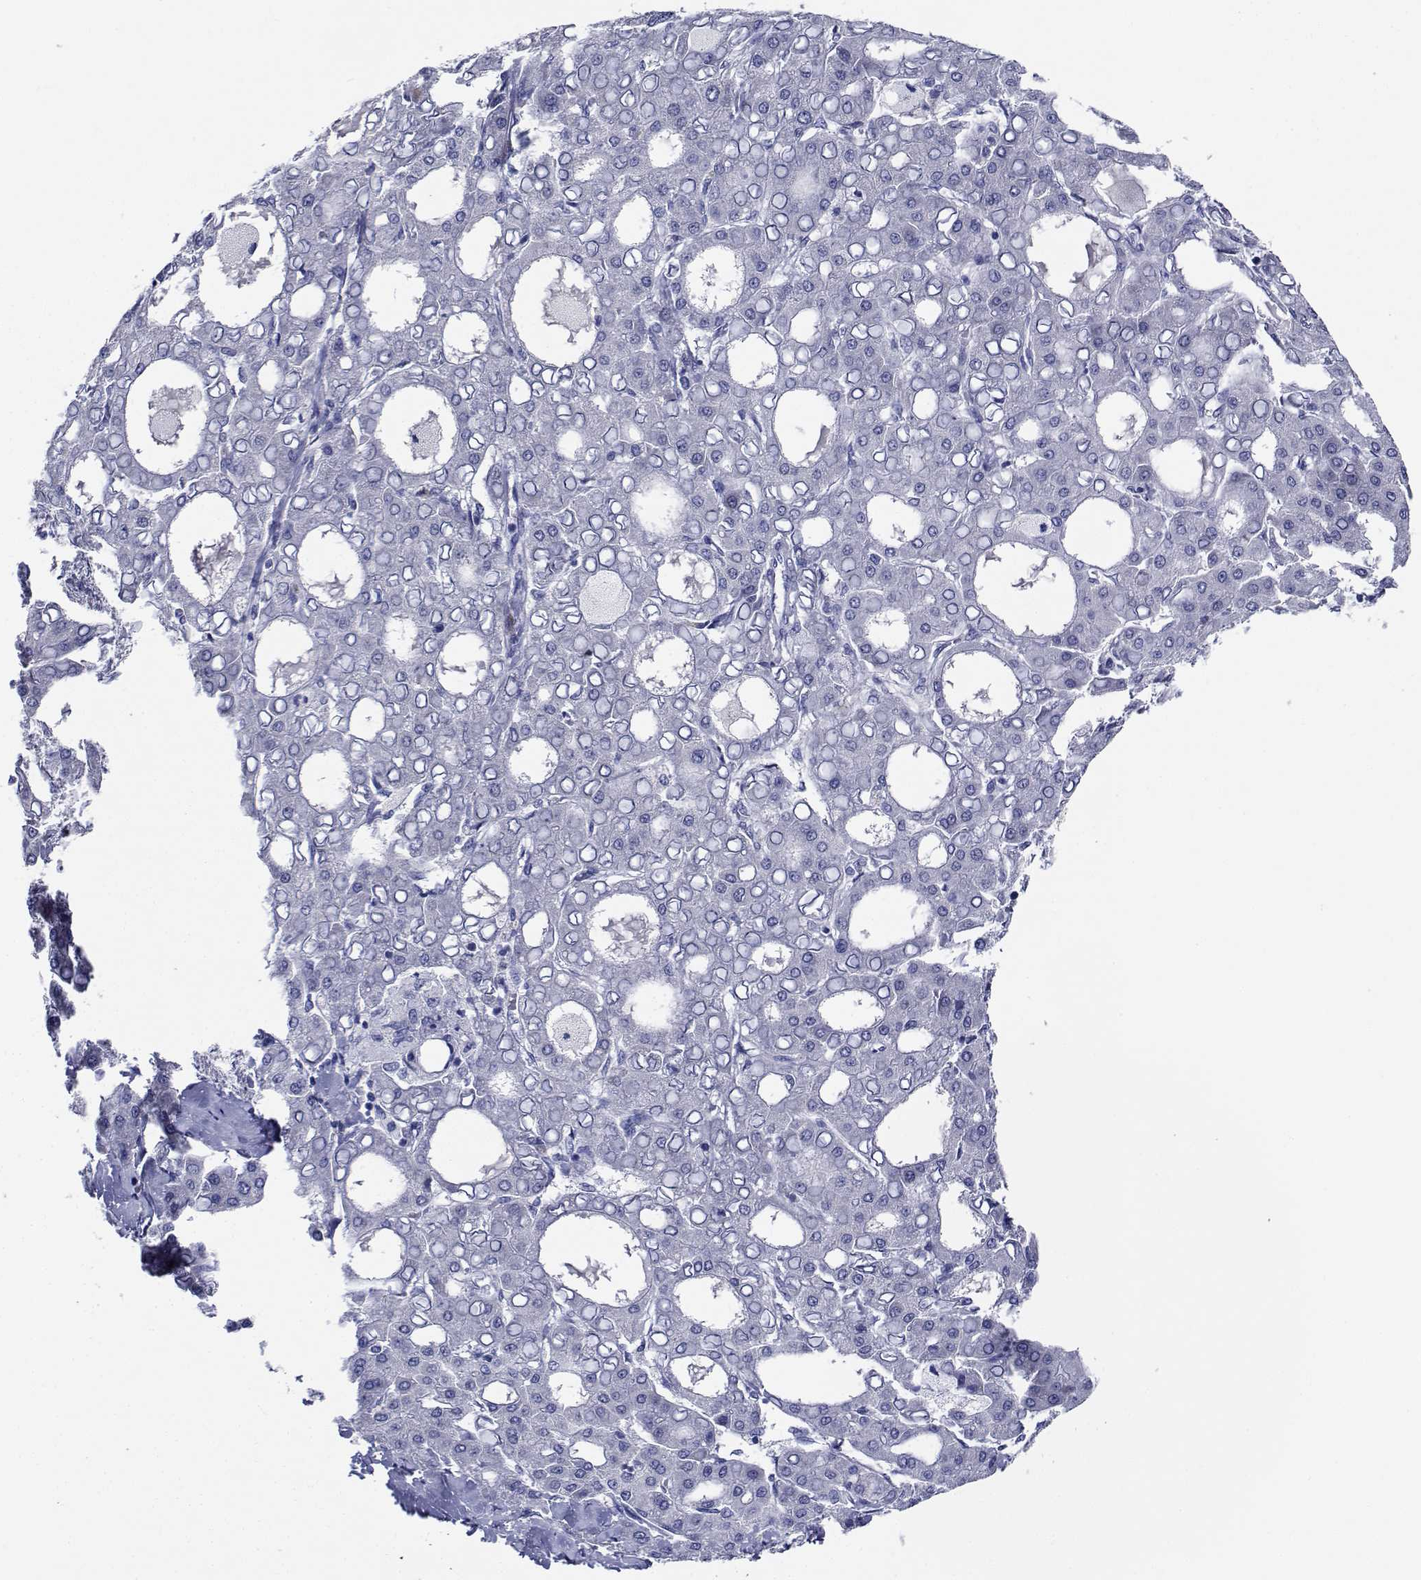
{"staining": {"intensity": "negative", "quantity": "none", "location": "none"}, "tissue": "liver cancer", "cell_type": "Tumor cells", "image_type": "cancer", "snomed": [{"axis": "morphology", "description": "Carcinoma, Hepatocellular, NOS"}, {"axis": "topography", "description": "Liver"}], "caption": "IHC of human liver hepatocellular carcinoma exhibits no staining in tumor cells. (Stains: DAB (3,3'-diaminobenzidine) immunohistochemistry (IHC) with hematoxylin counter stain, Microscopy: brightfield microscopy at high magnification).", "gene": "PLXNA4", "patient": {"sex": "male", "age": 65}}